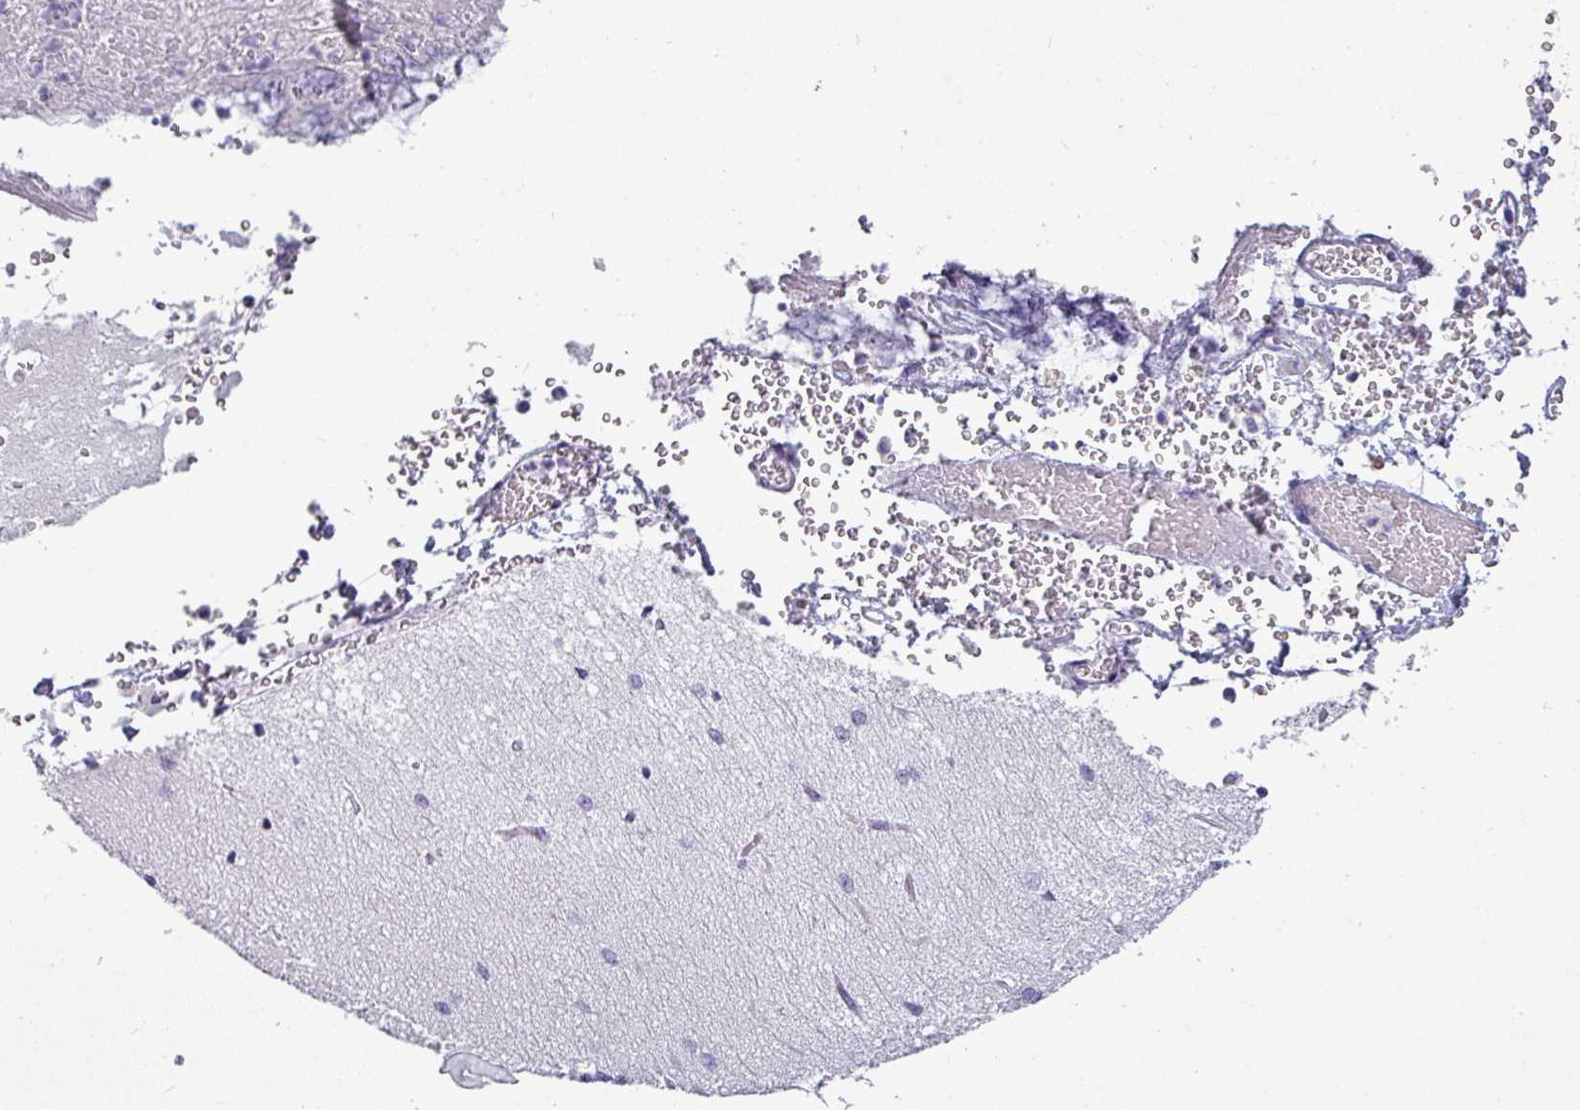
{"staining": {"intensity": "negative", "quantity": "none", "location": "none"}, "tissue": "cerebellum", "cell_type": "Cells in granular layer", "image_type": "normal", "snomed": [{"axis": "morphology", "description": "Normal tissue, NOS"}, {"axis": "topography", "description": "Cerebellum"}], "caption": "An immunohistochemistry histopathology image of unremarkable cerebellum is shown. There is no staining in cells in granular layer of cerebellum.", "gene": "TMEM91", "patient": {"sex": "female", "age": 29}}